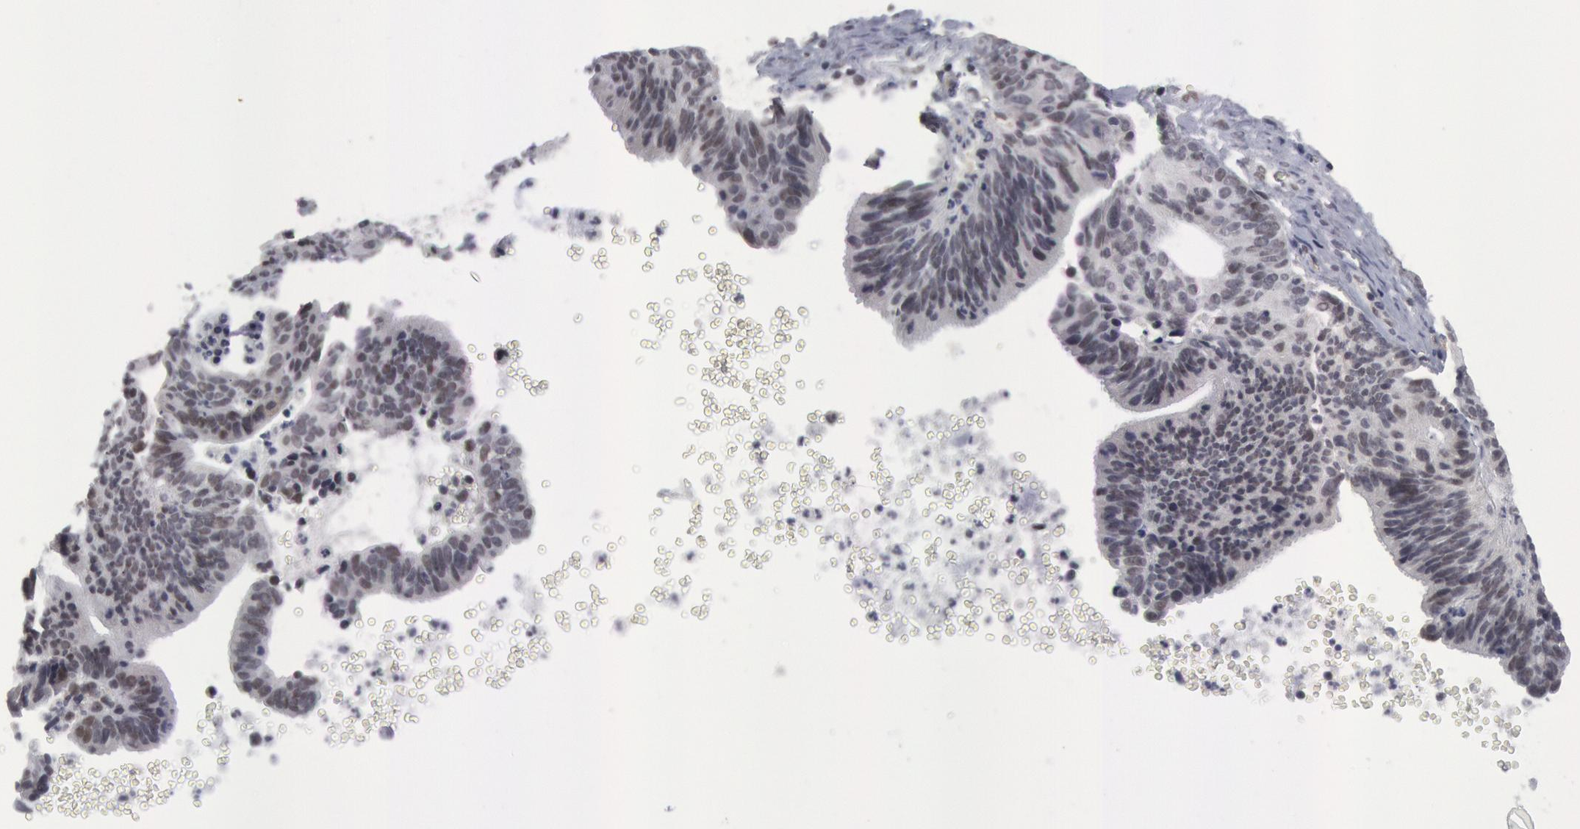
{"staining": {"intensity": "weak", "quantity": "<25%", "location": "nuclear"}, "tissue": "ovarian cancer", "cell_type": "Tumor cells", "image_type": "cancer", "snomed": [{"axis": "morphology", "description": "Carcinoma, endometroid"}, {"axis": "topography", "description": "Ovary"}], "caption": "This histopathology image is of ovarian cancer stained with immunohistochemistry (IHC) to label a protein in brown with the nuclei are counter-stained blue. There is no expression in tumor cells. (DAB immunohistochemistry visualized using brightfield microscopy, high magnification).", "gene": "FOXO1", "patient": {"sex": "female", "age": 52}}